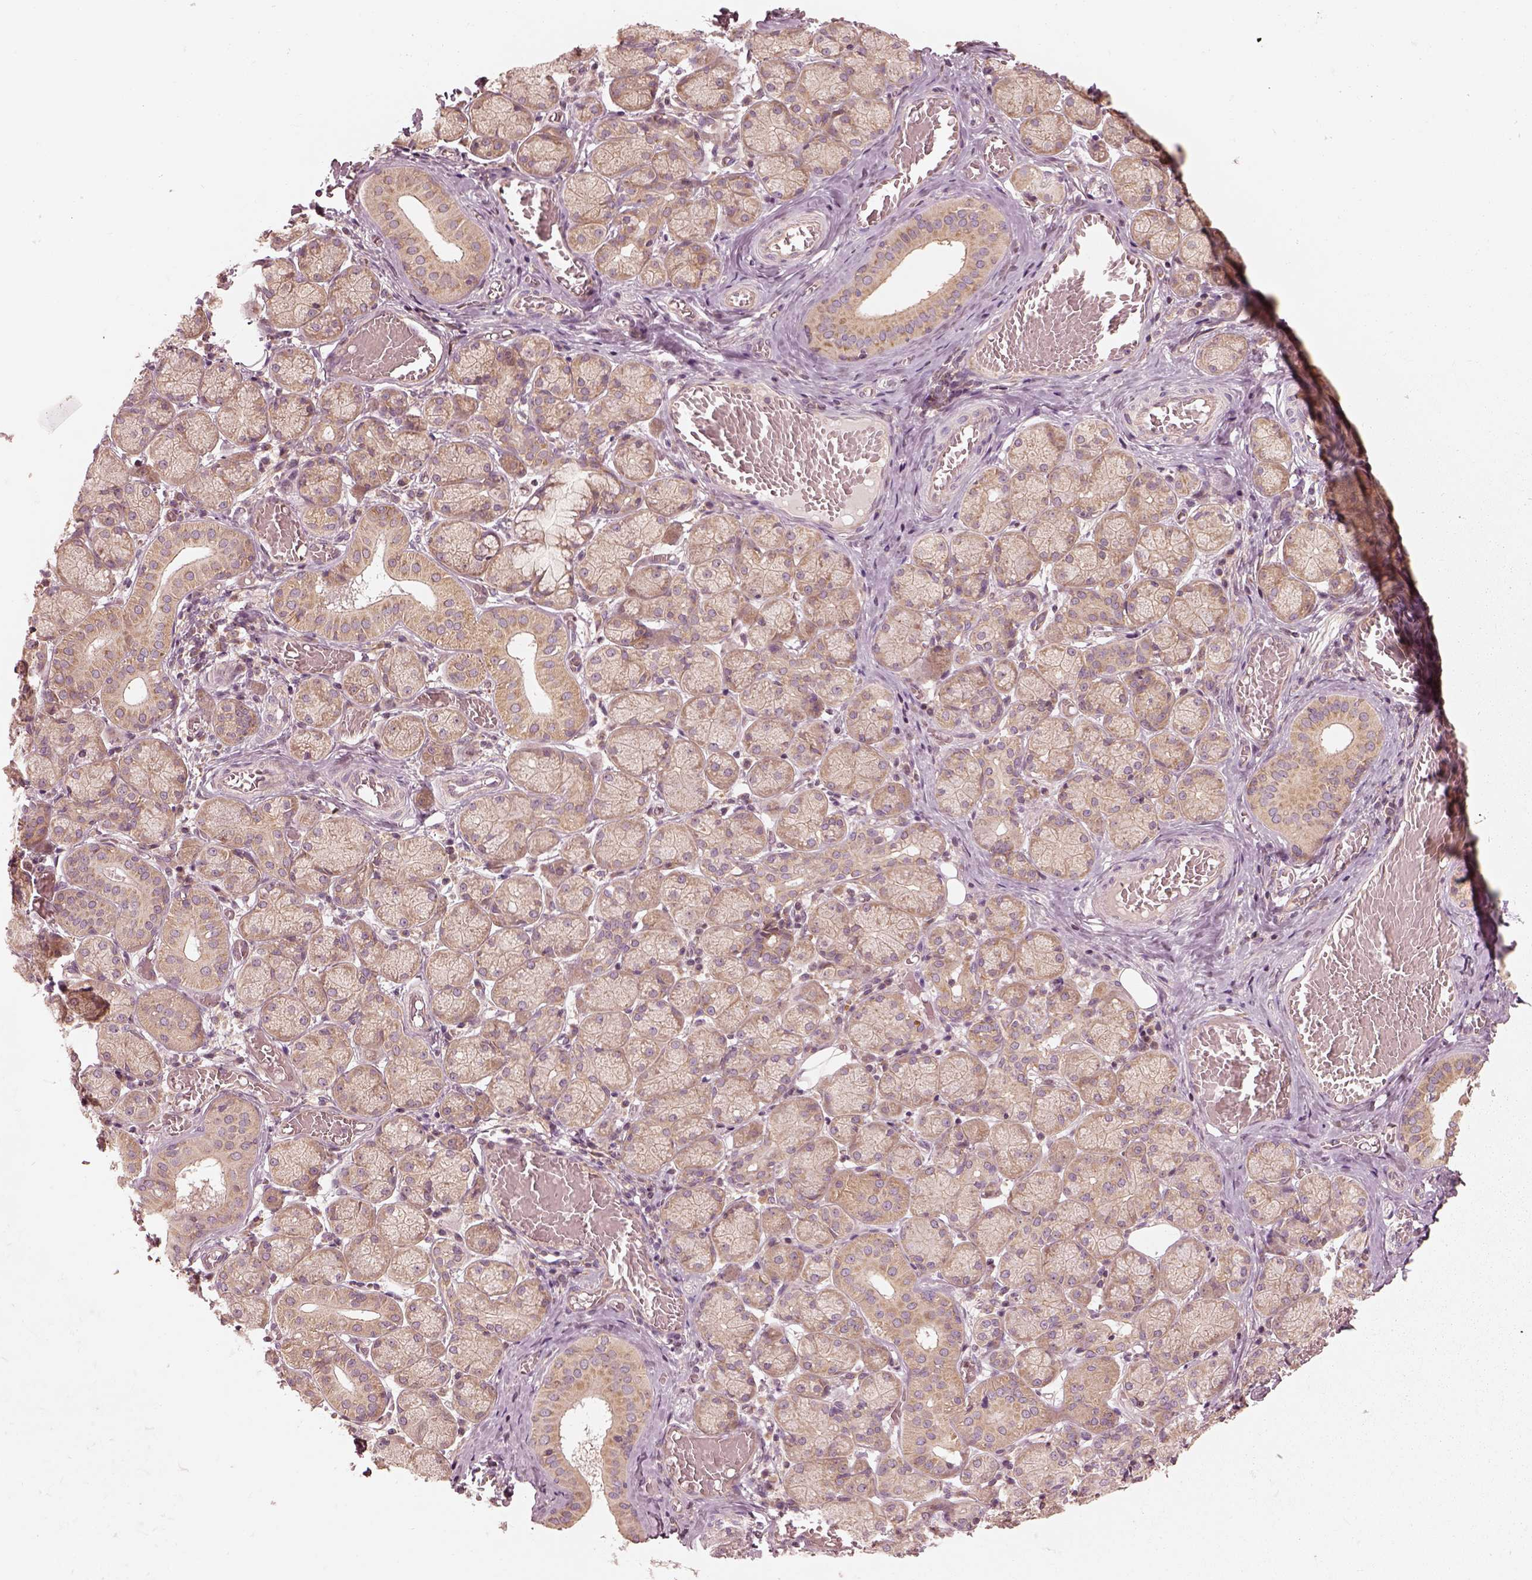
{"staining": {"intensity": "moderate", "quantity": ">75%", "location": "cytoplasmic/membranous"}, "tissue": "salivary gland", "cell_type": "Glandular cells", "image_type": "normal", "snomed": [{"axis": "morphology", "description": "Normal tissue, NOS"}, {"axis": "topography", "description": "Salivary gland"}, {"axis": "topography", "description": "Peripheral nerve tissue"}], "caption": "A micrograph showing moderate cytoplasmic/membranous staining in approximately >75% of glandular cells in benign salivary gland, as visualized by brown immunohistochemical staining.", "gene": "CNOT2", "patient": {"sex": "female", "age": 24}}